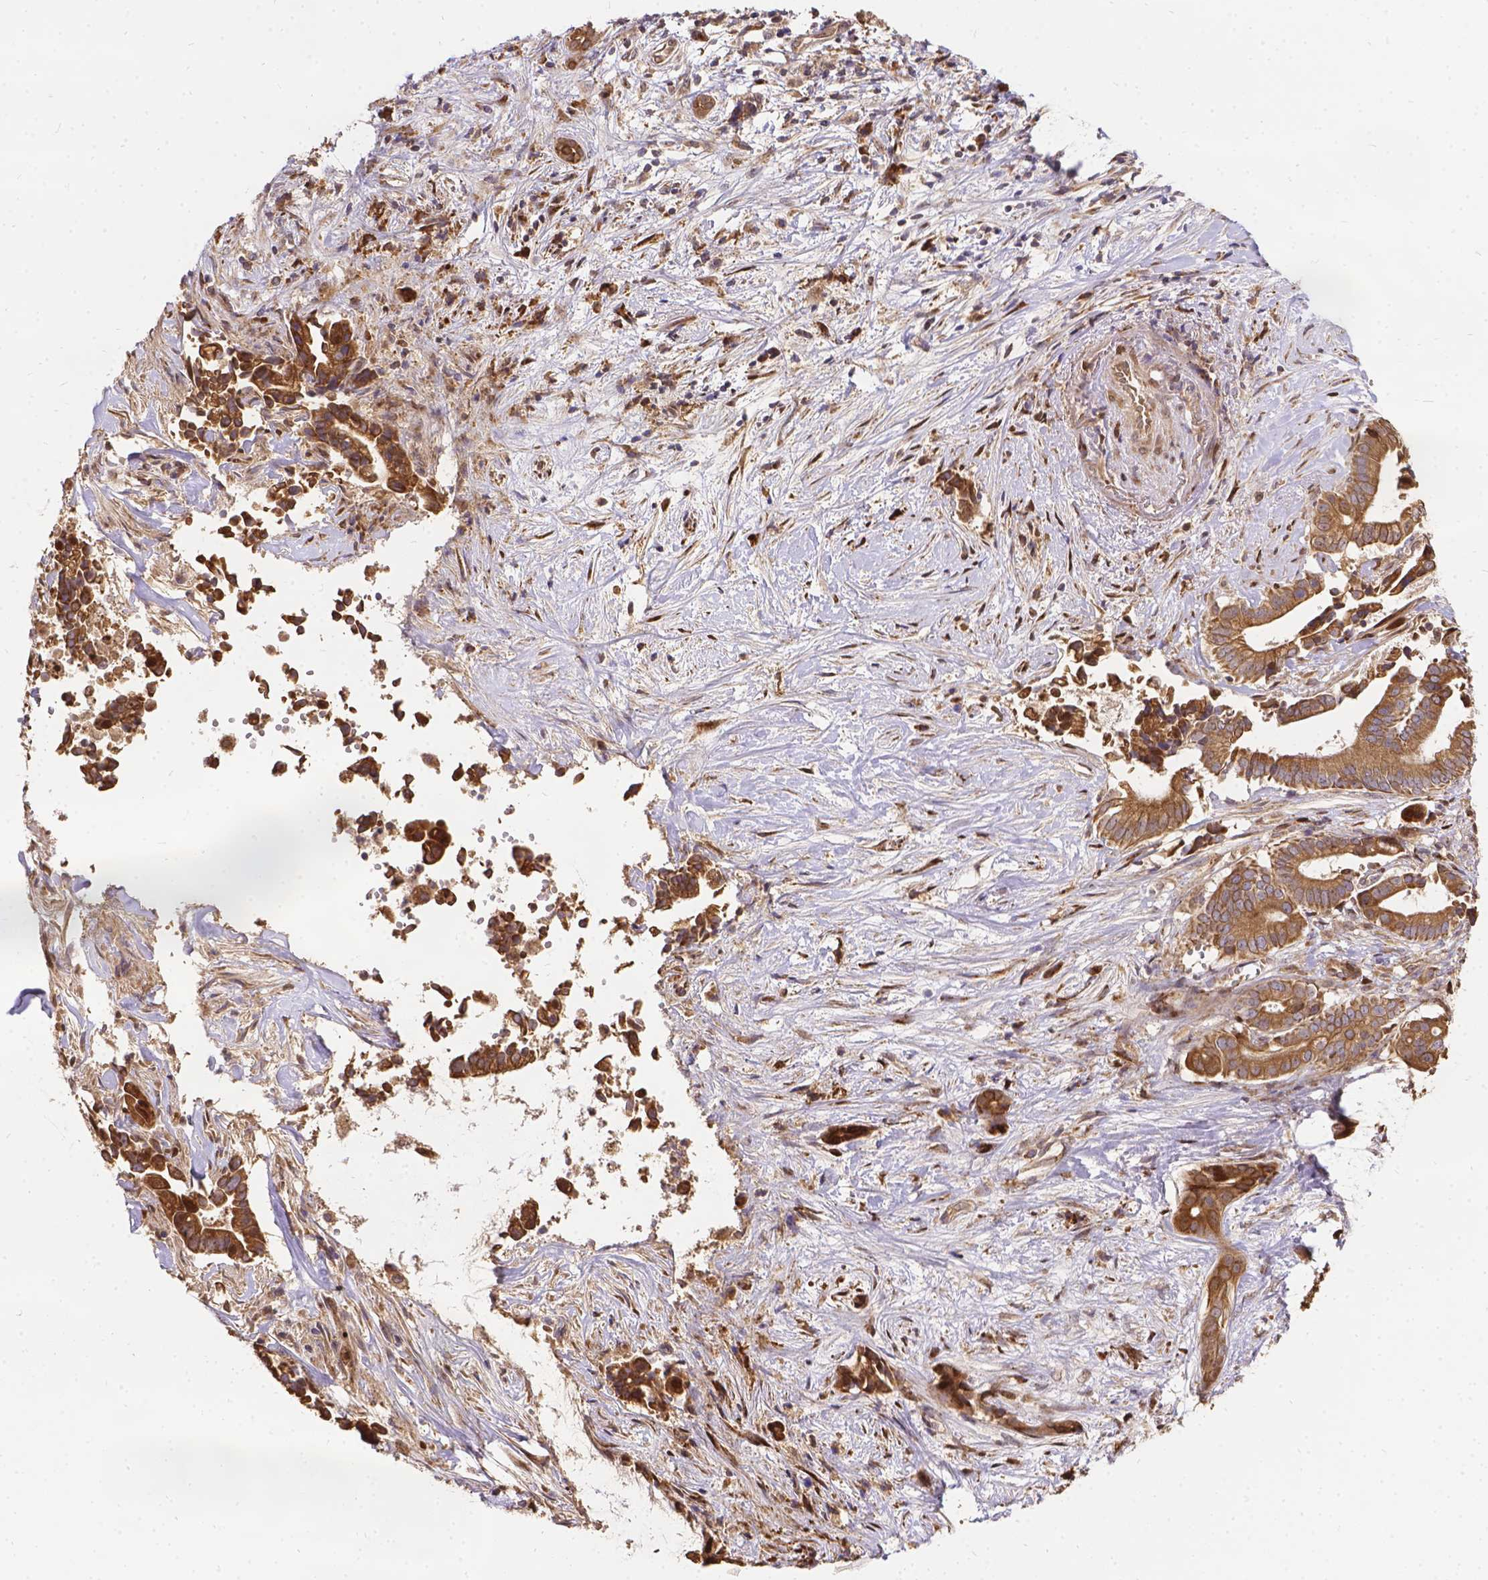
{"staining": {"intensity": "moderate", "quantity": ">75%", "location": "cytoplasmic/membranous"}, "tissue": "pancreatic cancer", "cell_type": "Tumor cells", "image_type": "cancer", "snomed": [{"axis": "morphology", "description": "Adenocarcinoma, NOS"}, {"axis": "topography", "description": "Pancreas"}], "caption": "The immunohistochemical stain shows moderate cytoplasmic/membranous expression in tumor cells of pancreatic cancer tissue. (brown staining indicates protein expression, while blue staining denotes nuclei).", "gene": "DENND6A", "patient": {"sex": "male", "age": 61}}